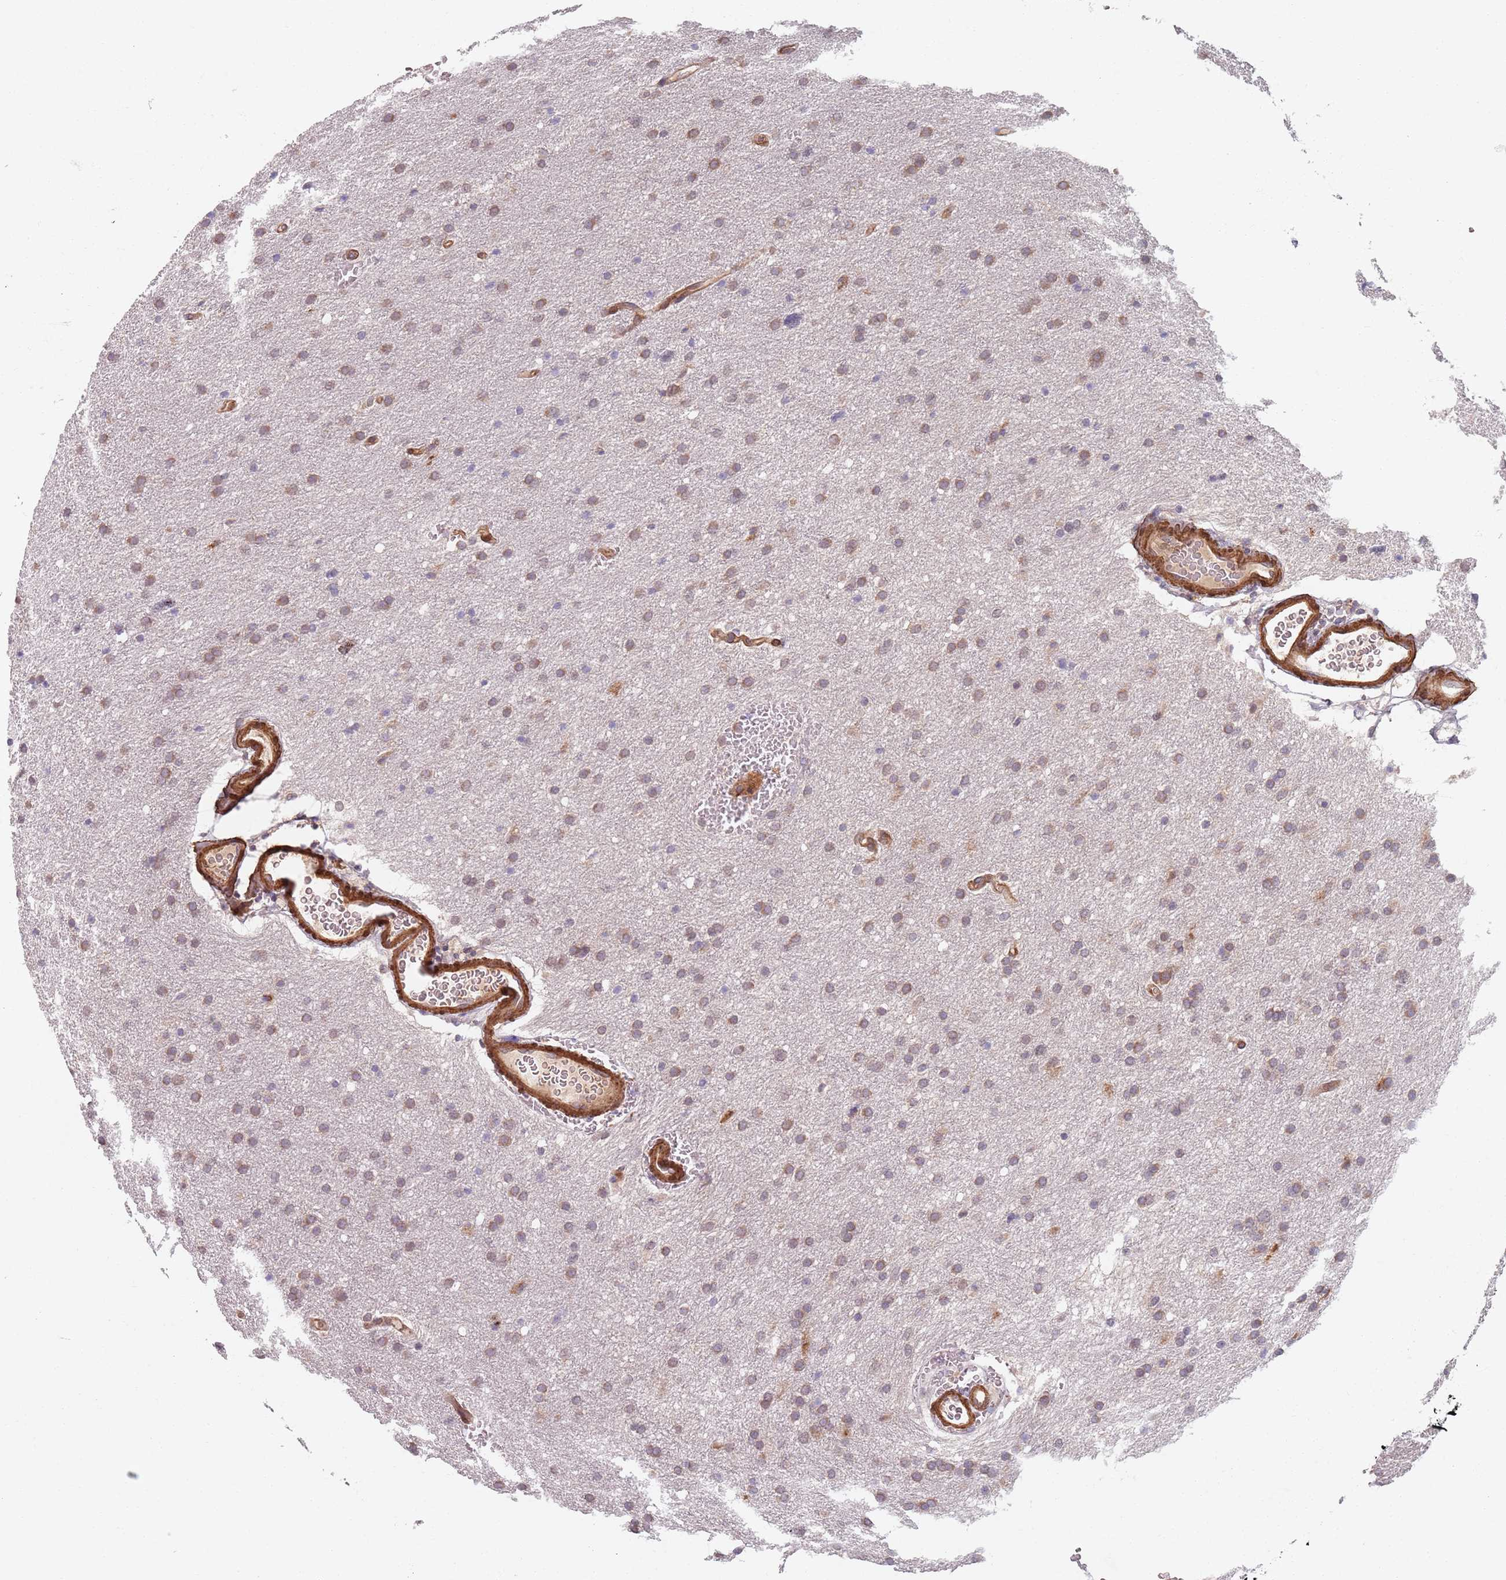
{"staining": {"intensity": "weak", "quantity": ">75%", "location": "cytoplasmic/membranous"}, "tissue": "glioma", "cell_type": "Tumor cells", "image_type": "cancer", "snomed": [{"axis": "morphology", "description": "Glioma, malignant, High grade"}, {"axis": "topography", "description": "Cerebral cortex"}], "caption": "Approximately >75% of tumor cells in human malignant high-grade glioma exhibit weak cytoplasmic/membranous protein staining as visualized by brown immunohistochemical staining.", "gene": "NOTCH3", "patient": {"sex": "female", "age": 36}}